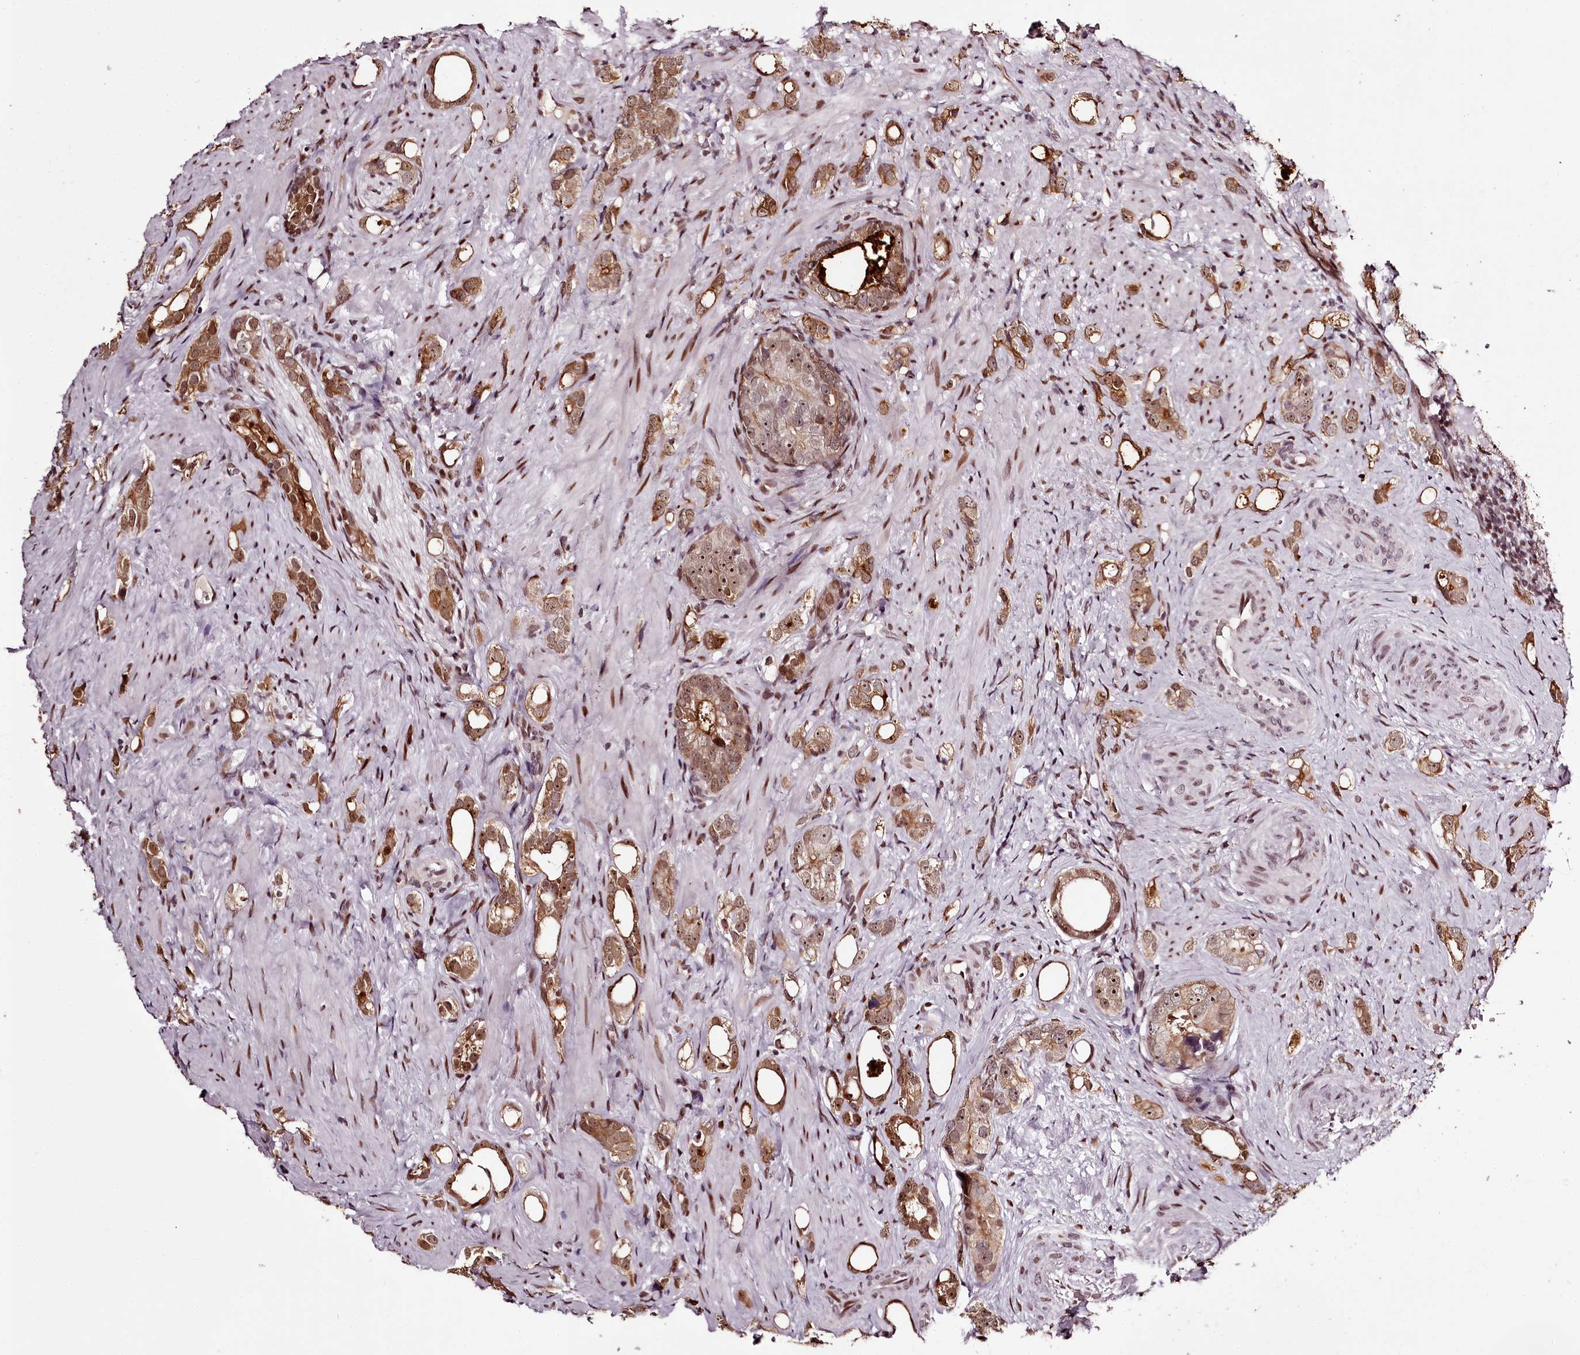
{"staining": {"intensity": "moderate", "quantity": ">75%", "location": "cytoplasmic/membranous,nuclear"}, "tissue": "prostate cancer", "cell_type": "Tumor cells", "image_type": "cancer", "snomed": [{"axis": "morphology", "description": "Adenocarcinoma, High grade"}, {"axis": "topography", "description": "Prostate"}], "caption": "Prostate cancer (high-grade adenocarcinoma) was stained to show a protein in brown. There is medium levels of moderate cytoplasmic/membranous and nuclear positivity in about >75% of tumor cells.", "gene": "THYN1", "patient": {"sex": "male", "age": 63}}